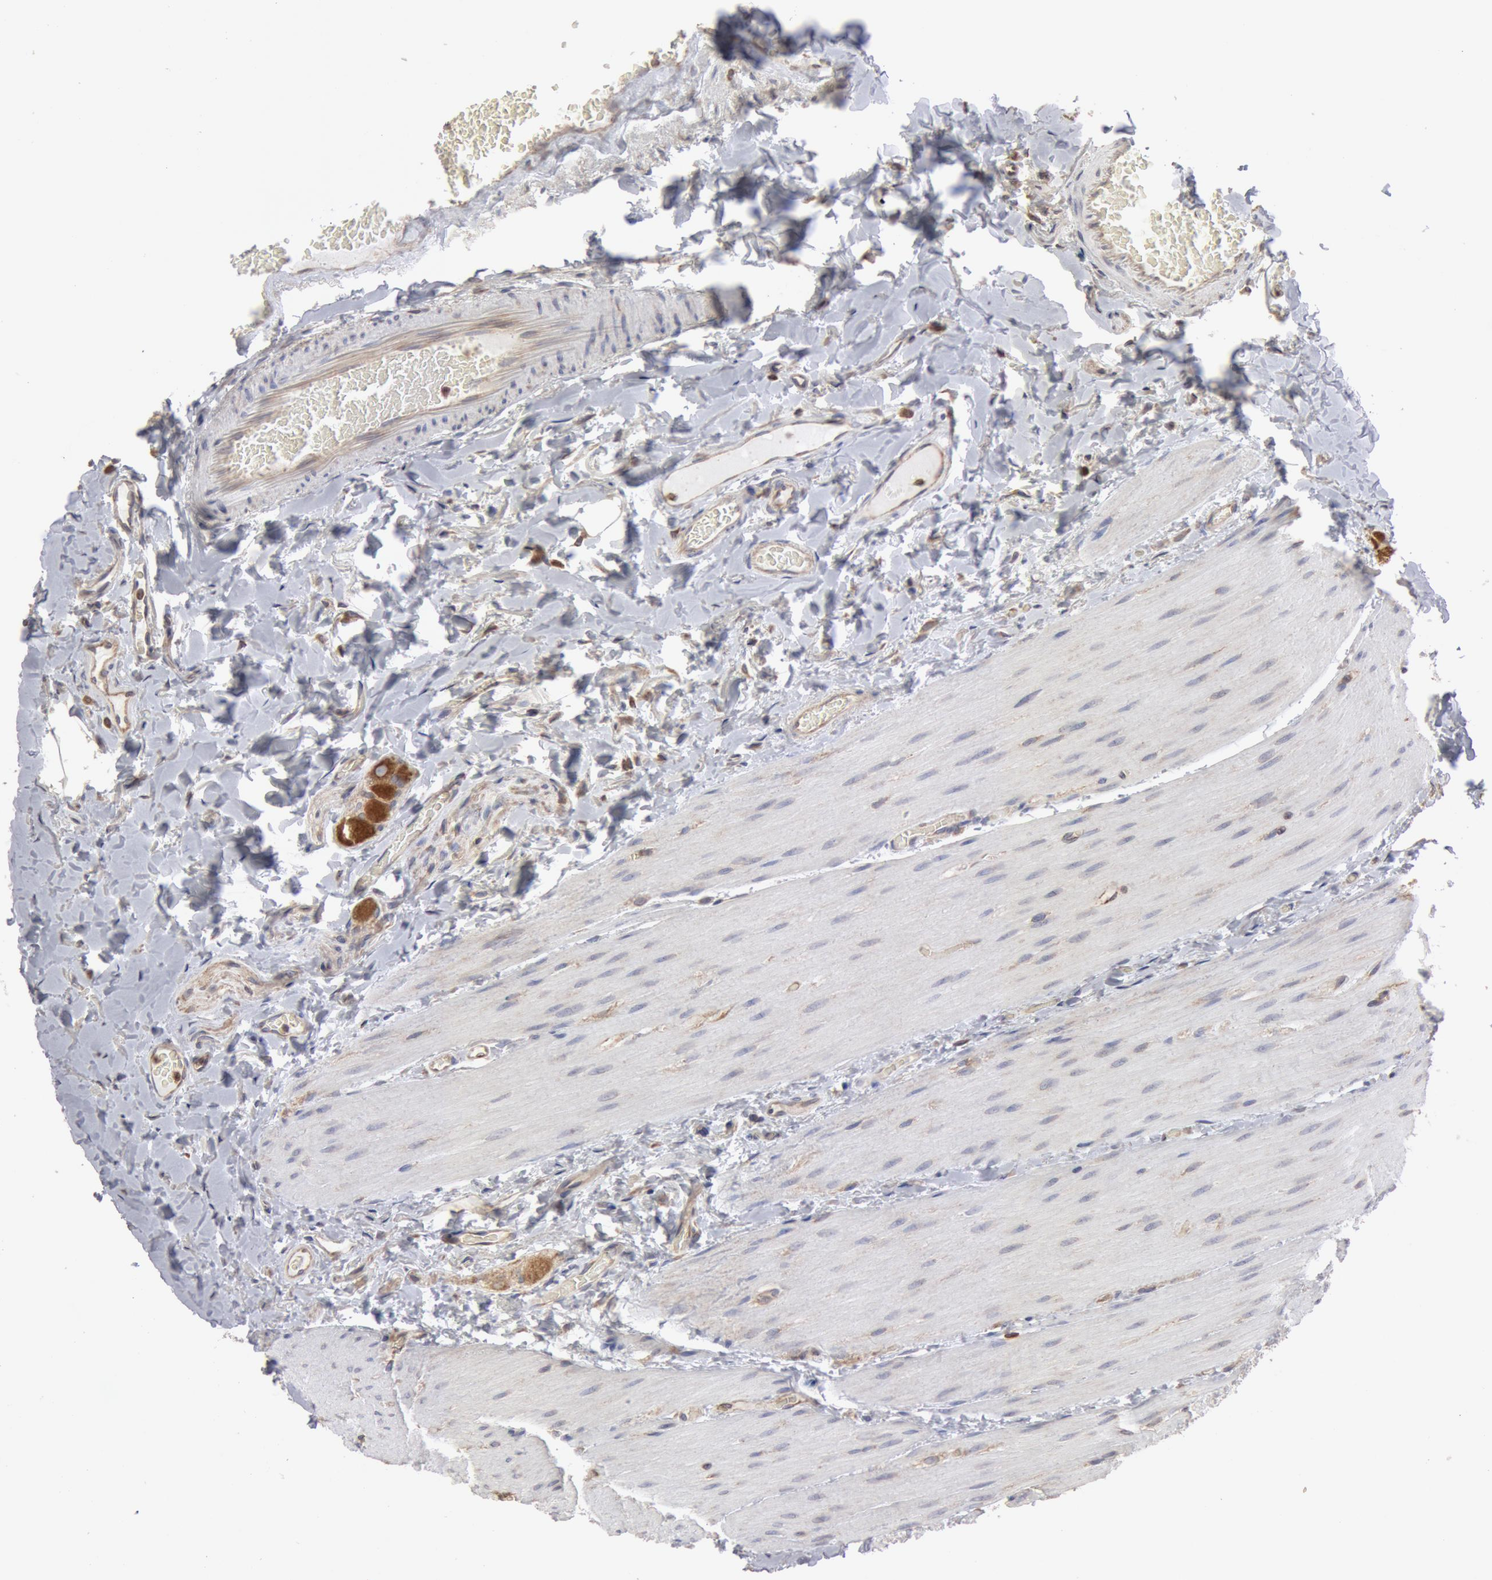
{"staining": {"intensity": "negative", "quantity": "none", "location": "none"}, "tissue": "duodenum", "cell_type": "Glandular cells", "image_type": "normal", "snomed": [{"axis": "morphology", "description": "Normal tissue, NOS"}, {"axis": "topography", "description": "Duodenum"}], "caption": "Protein analysis of normal duodenum exhibits no significant positivity in glandular cells.", "gene": "OSBPL8", "patient": {"sex": "male", "age": 66}}